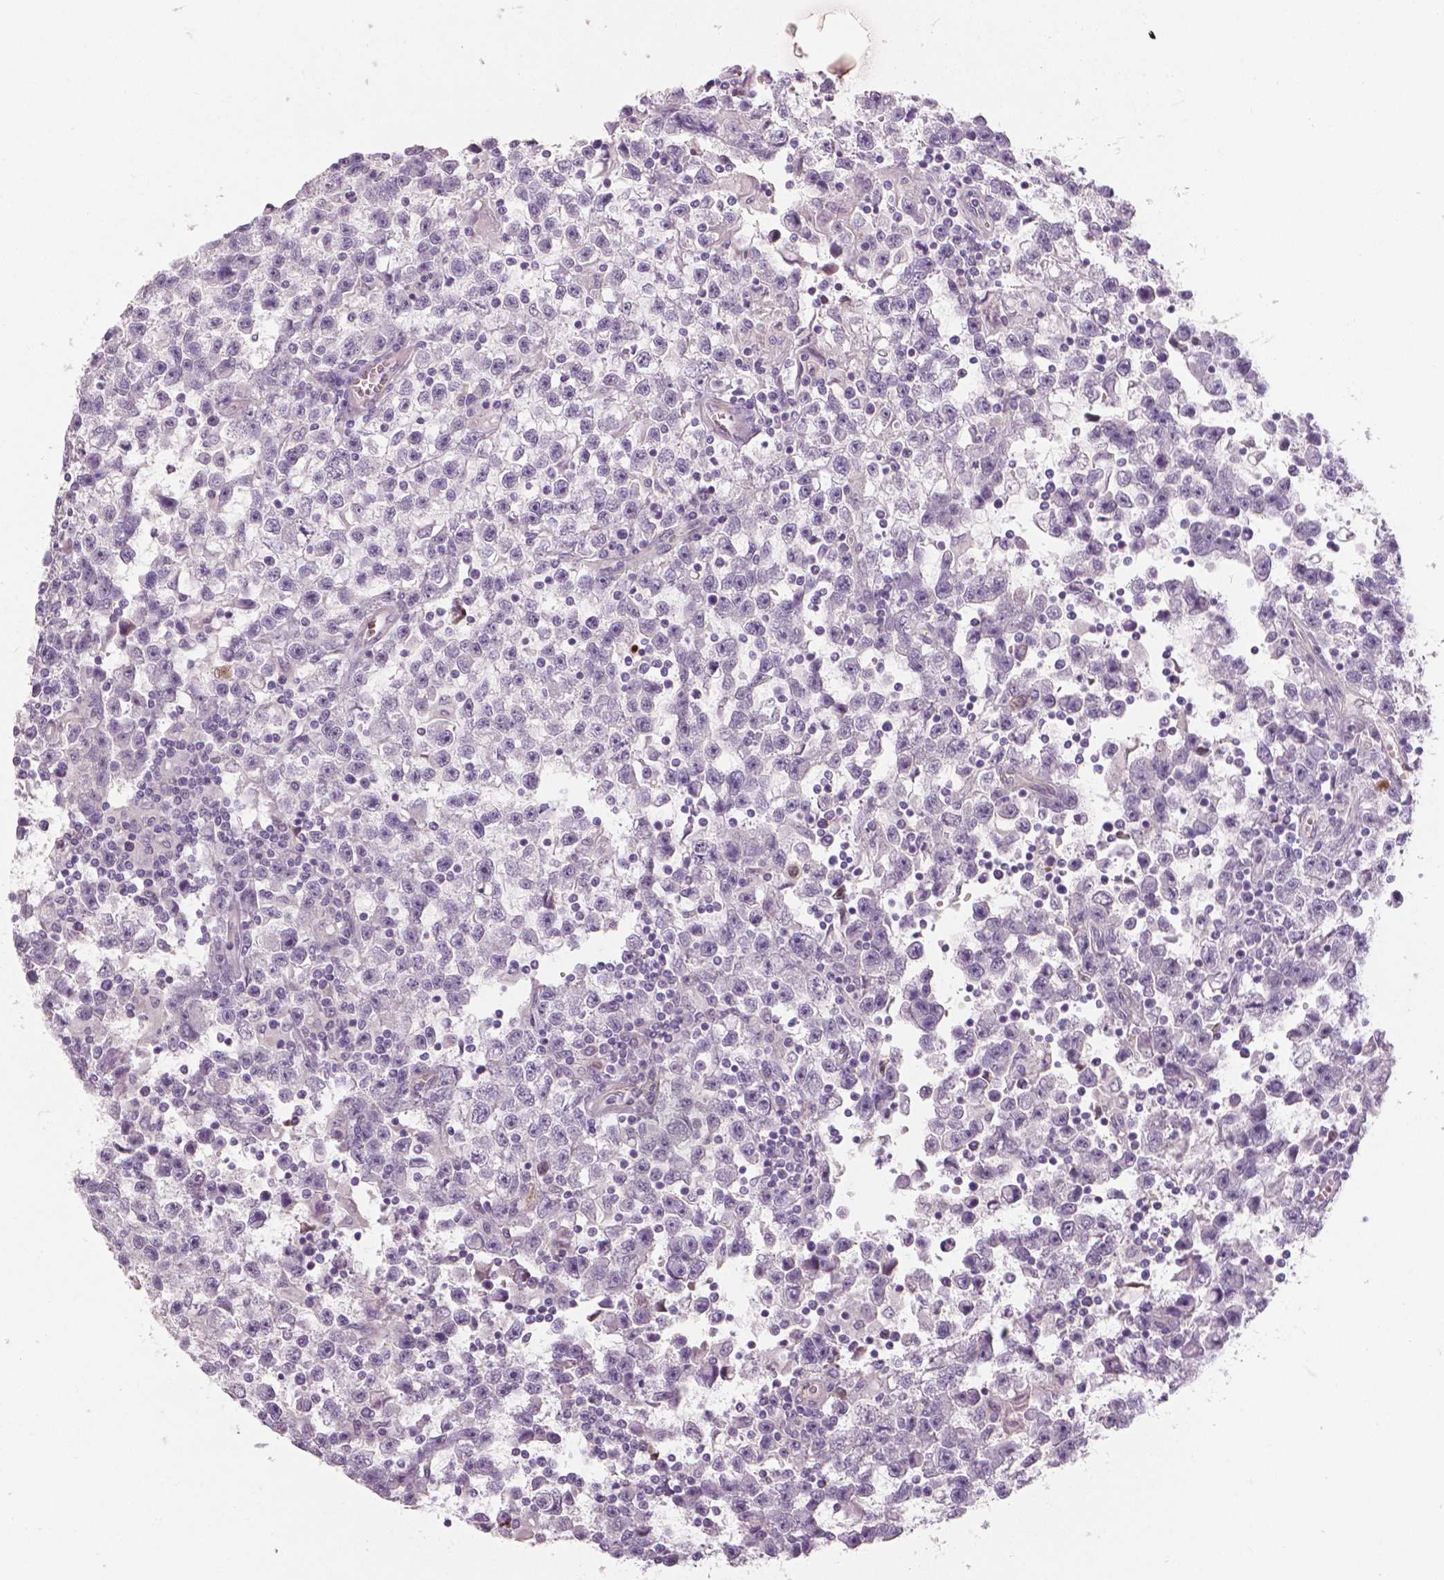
{"staining": {"intensity": "negative", "quantity": "none", "location": "none"}, "tissue": "testis cancer", "cell_type": "Tumor cells", "image_type": "cancer", "snomed": [{"axis": "morphology", "description": "Seminoma, NOS"}, {"axis": "topography", "description": "Testis"}], "caption": "A photomicrograph of testis seminoma stained for a protein exhibits no brown staining in tumor cells. Nuclei are stained in blue.", "gene": "FLT1", "patient": {"sex": "male", "age": 31}}